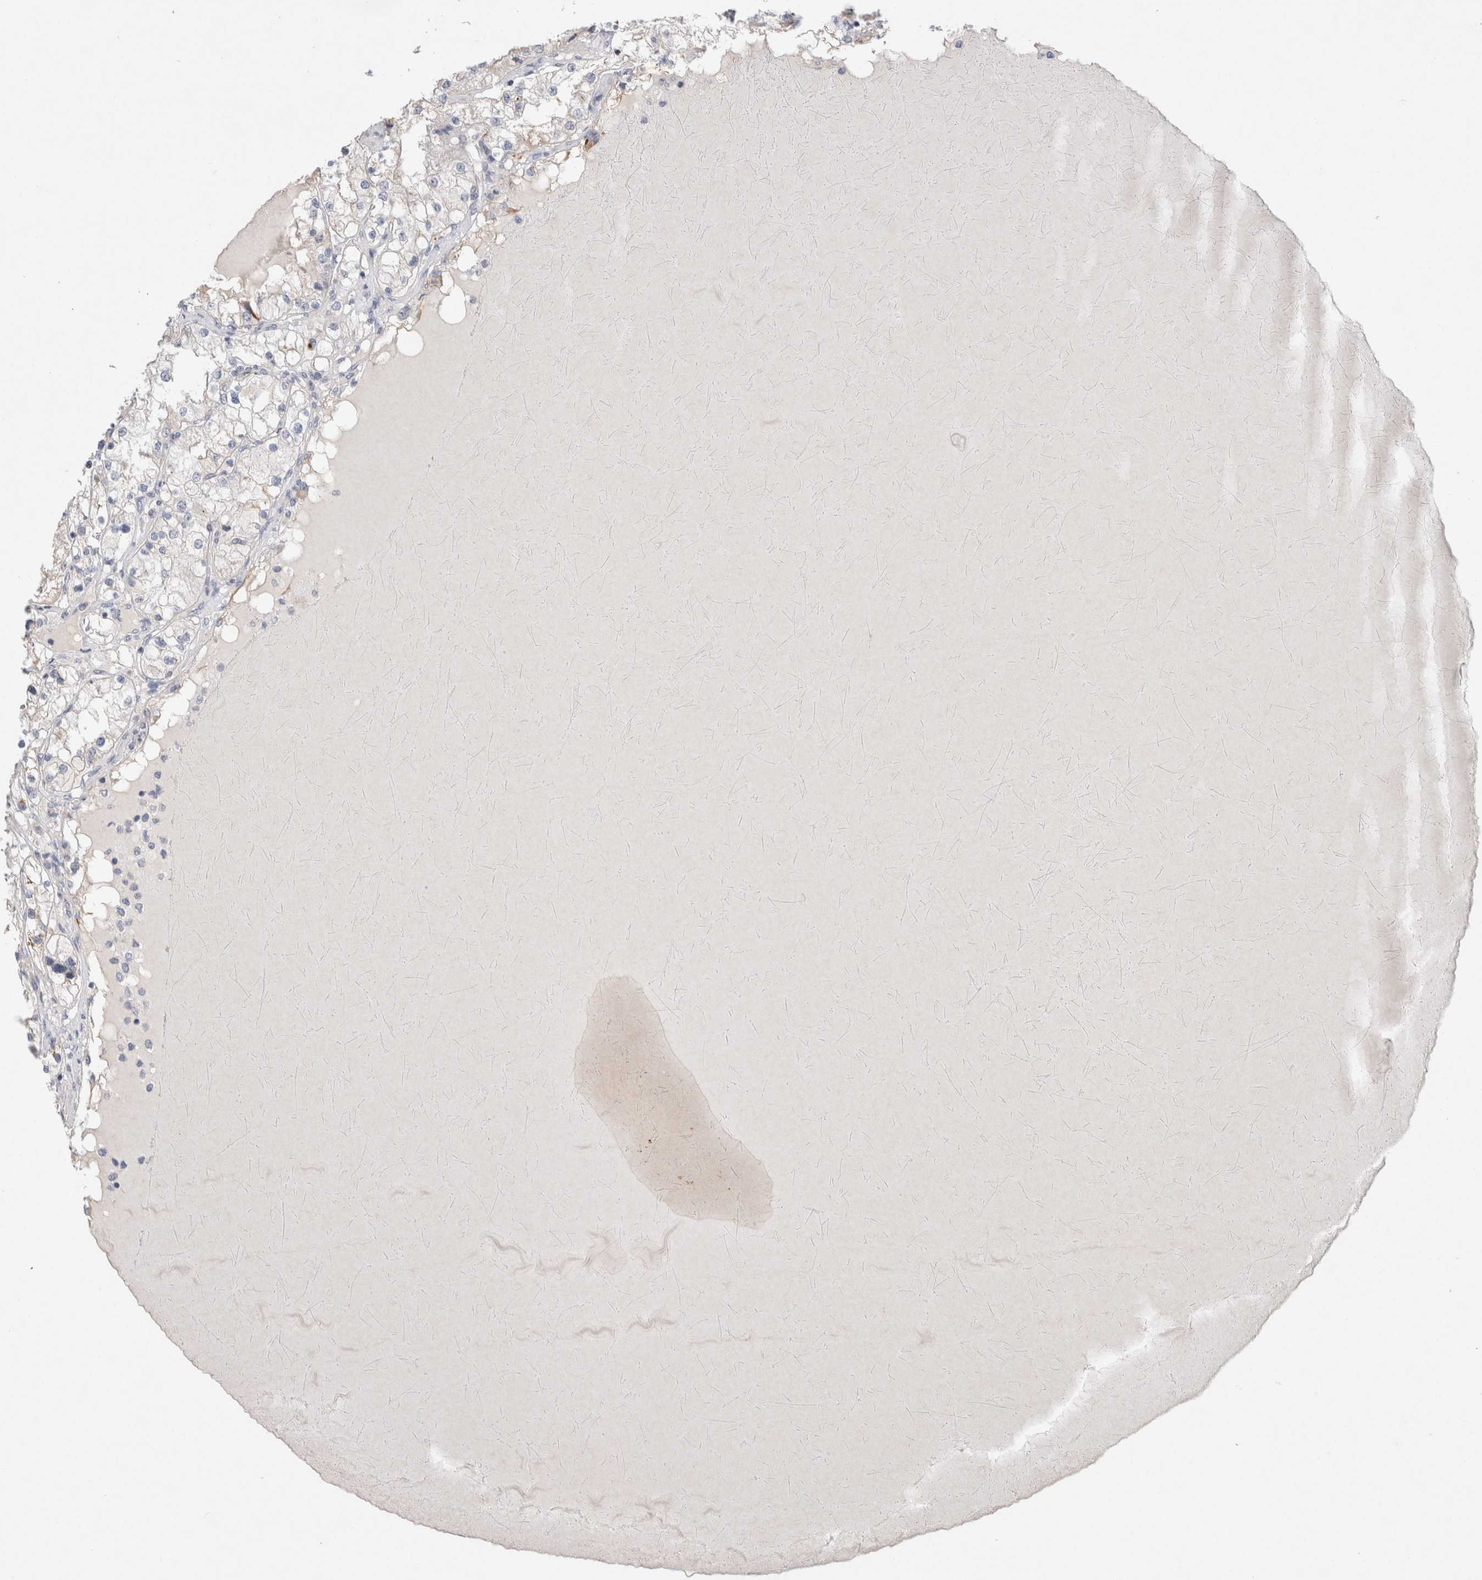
{"staining": {"intensity": "negative", "quantity": "none", "location": "none"}, "tissue": "renal cancer", "cell_type": "Tumor cells", "image_type": "cancer", "snomed": [{"axis": "morphology", "description": "Adenocarcinoma, NOS"}, {"axis": "topography", "description": "Kidney"}], "caption": "This image is of adenocarcinoma (renal) stained with immunohistochemistry (IHC) to label a protein in brown with the nuclei are counter-stained blue. There is no staining in tumor cells.", "gene": "GAS1", "patient": {"sex": "male", "age": 68}}